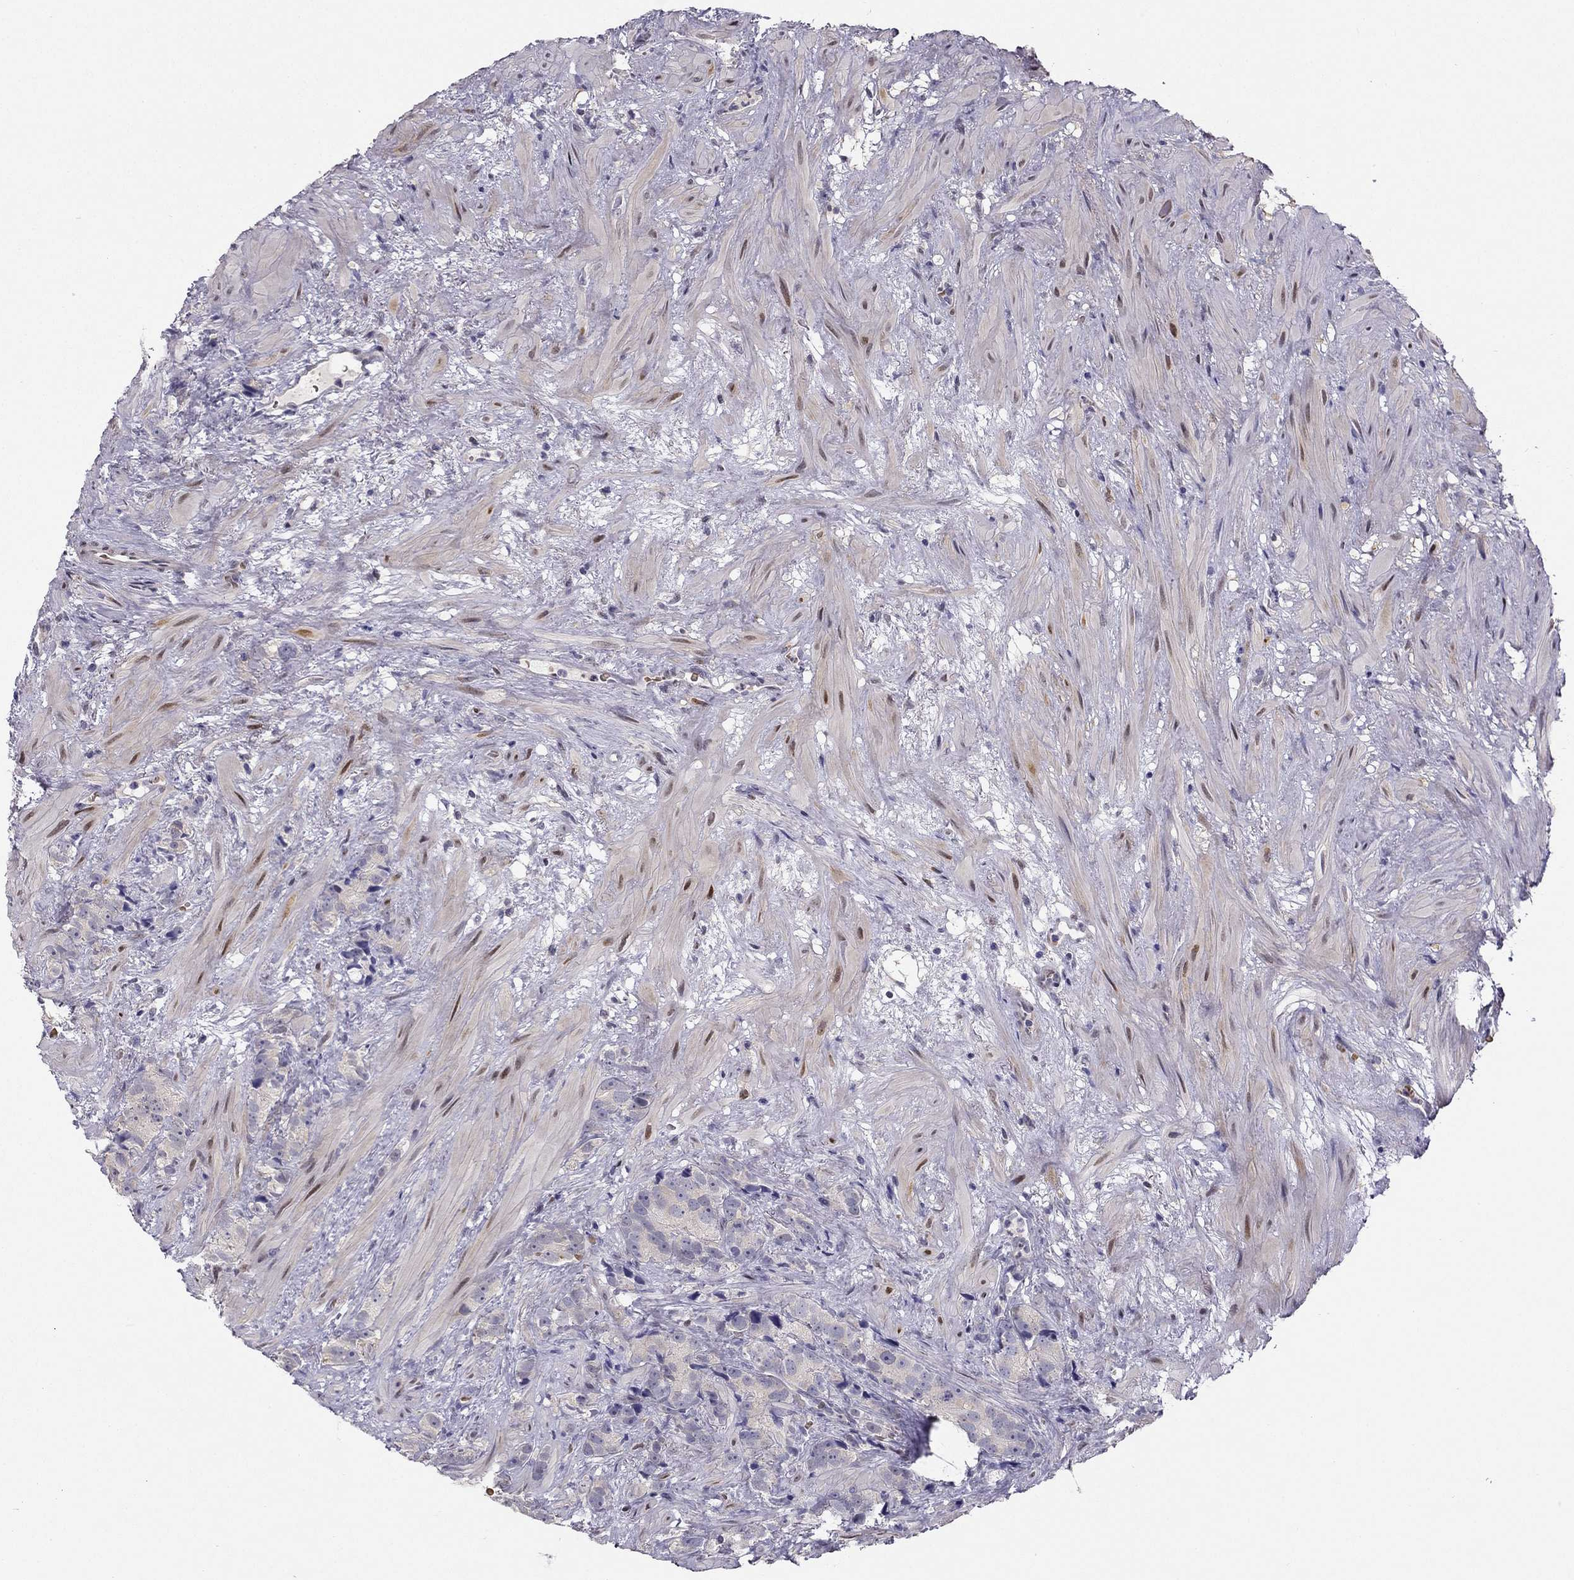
{"staining": {"intensity": "negative", "quantity": "none", "location": "none"}, "tissue": "prostate cancer", "cell_type": "Tumor cells", "image_type": "cancer", "snomed": [{"axis": "morphology", "description": "Adenocarcinoma, High grade"}, {"axis": "topography", "description": "Prostate"}], "caption": "DAB (3,3'-diaminobenzidine) immunohistochemical staining of prostate cancer reveals no significant staining in tumor cells.", "gene": "RSPH14", "patient": {"sex": "male", "age": 90}}